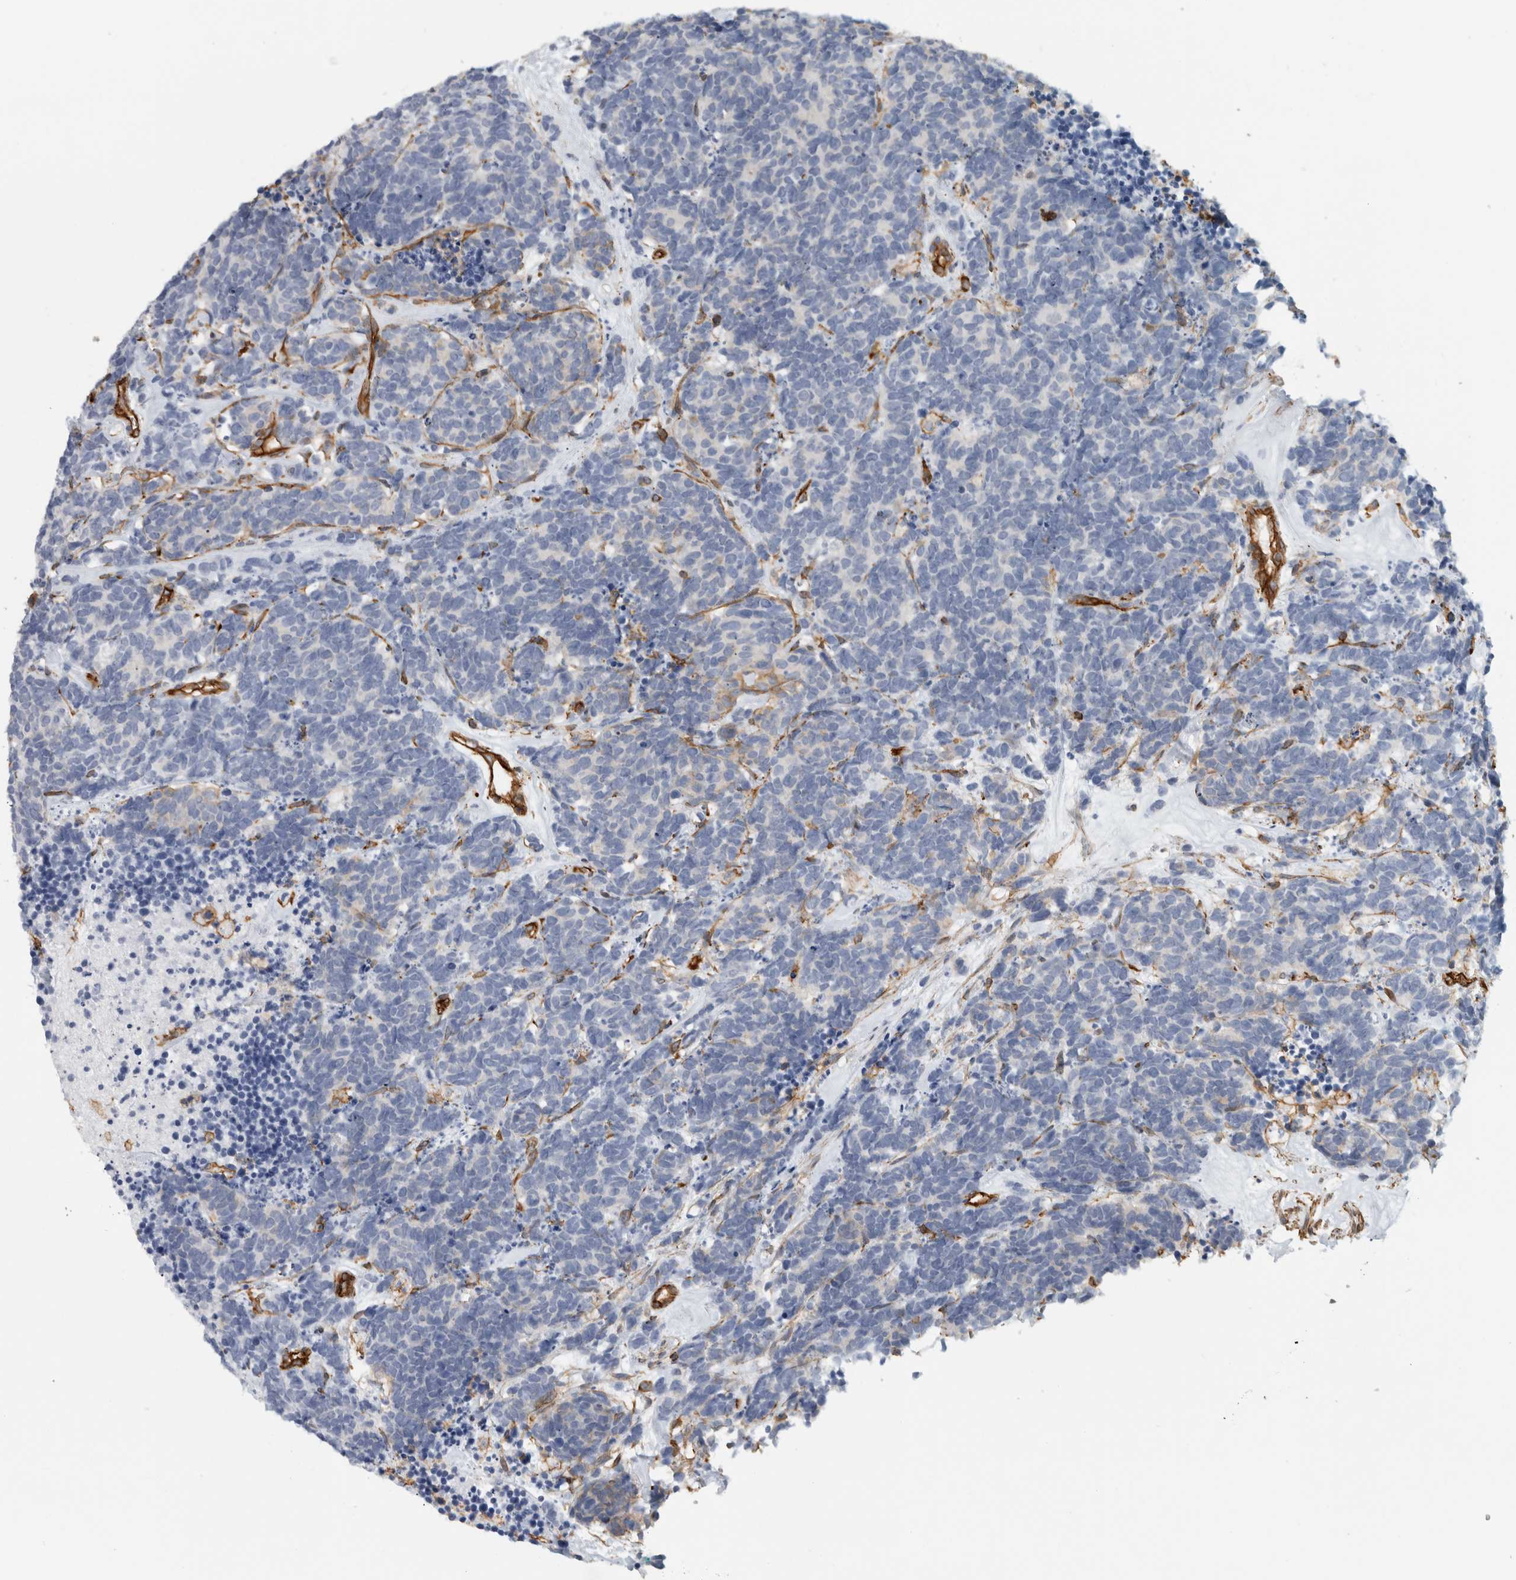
{"staining": {"intensity": "negative", "quantity": "none", "location": "none"}, "tissue": "carcinoid", "cell_type": "Tumor cells", "image_type": "cancer", "snomed": [{"axis": "morphology", "description": "Carcinoma, NOS"}, {"axis": "morphology", "description": "Carcinoid, malignant, NOS"}, {"axis": "topography", "description": "Urinary bladder"}], "caption": "This is an immunohistochemistry image of human carcinoma. There is no expression in tumor cells.", "gene": "AHNAK", "patient": {"sex": "male", "age": 57}}